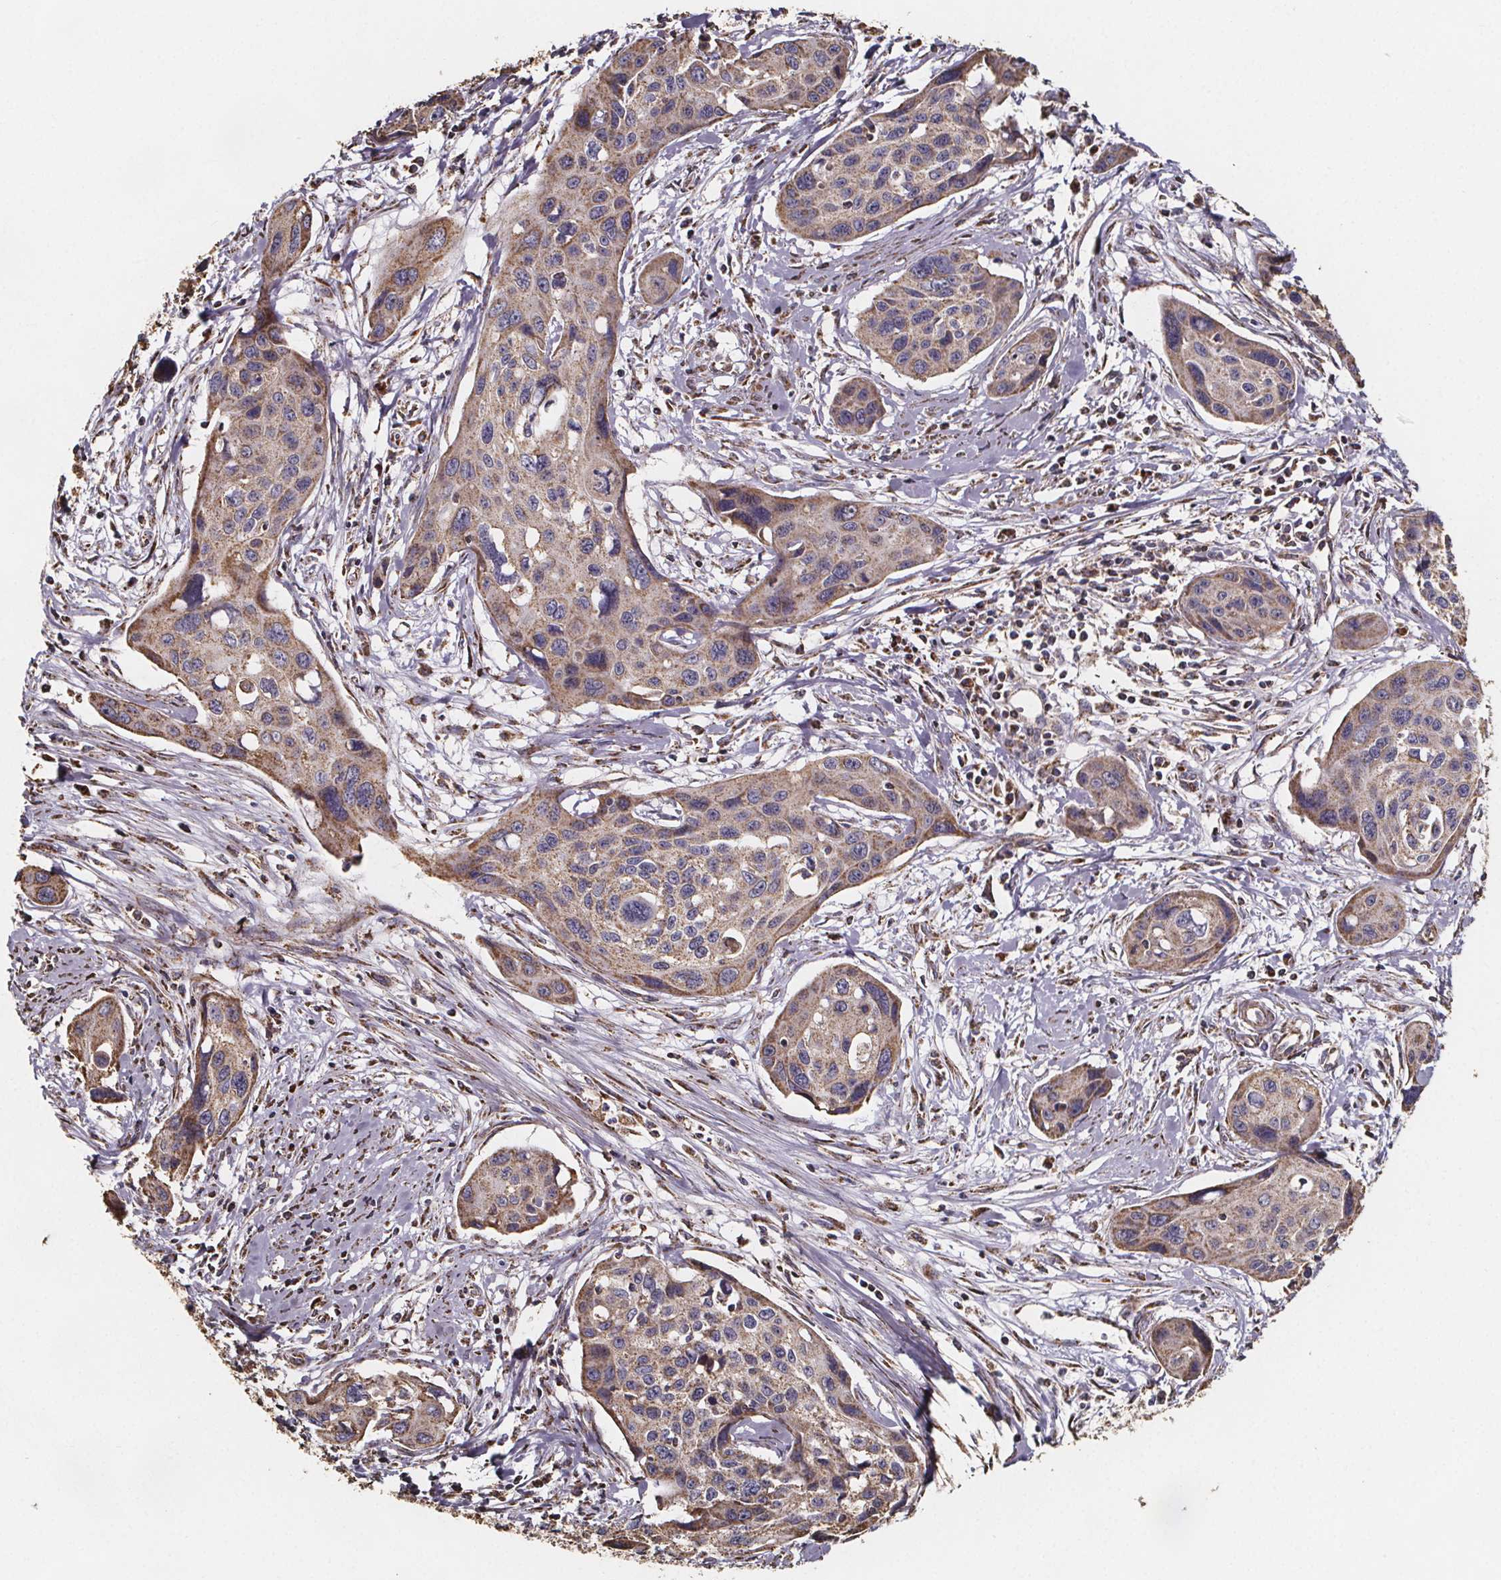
{"staining": {"intensity": "weak", "quantity": ">75%", "location": "cytoplasmic/membranous"}, "tissue": "cervical cancer", "cell_type": "Tumor cells", "image_type": "cancer", "snomed": [{"axis": "morphology", "description": "Squamous cell carcinoma, NOS"}, {"axis": "topography", "description": "Cervix"}], "caption": "Immunohistochemistry (IHC) (DAB (3,3'-diaminobenzidine)) staining of human squamous cell carcinoma (cervical) displays weak cytoplasmic/membranous protein staining in approximately >75% of tumor cells.", "gene": "SLC35D2", "patient": {"sex": "female", "age": 31}}